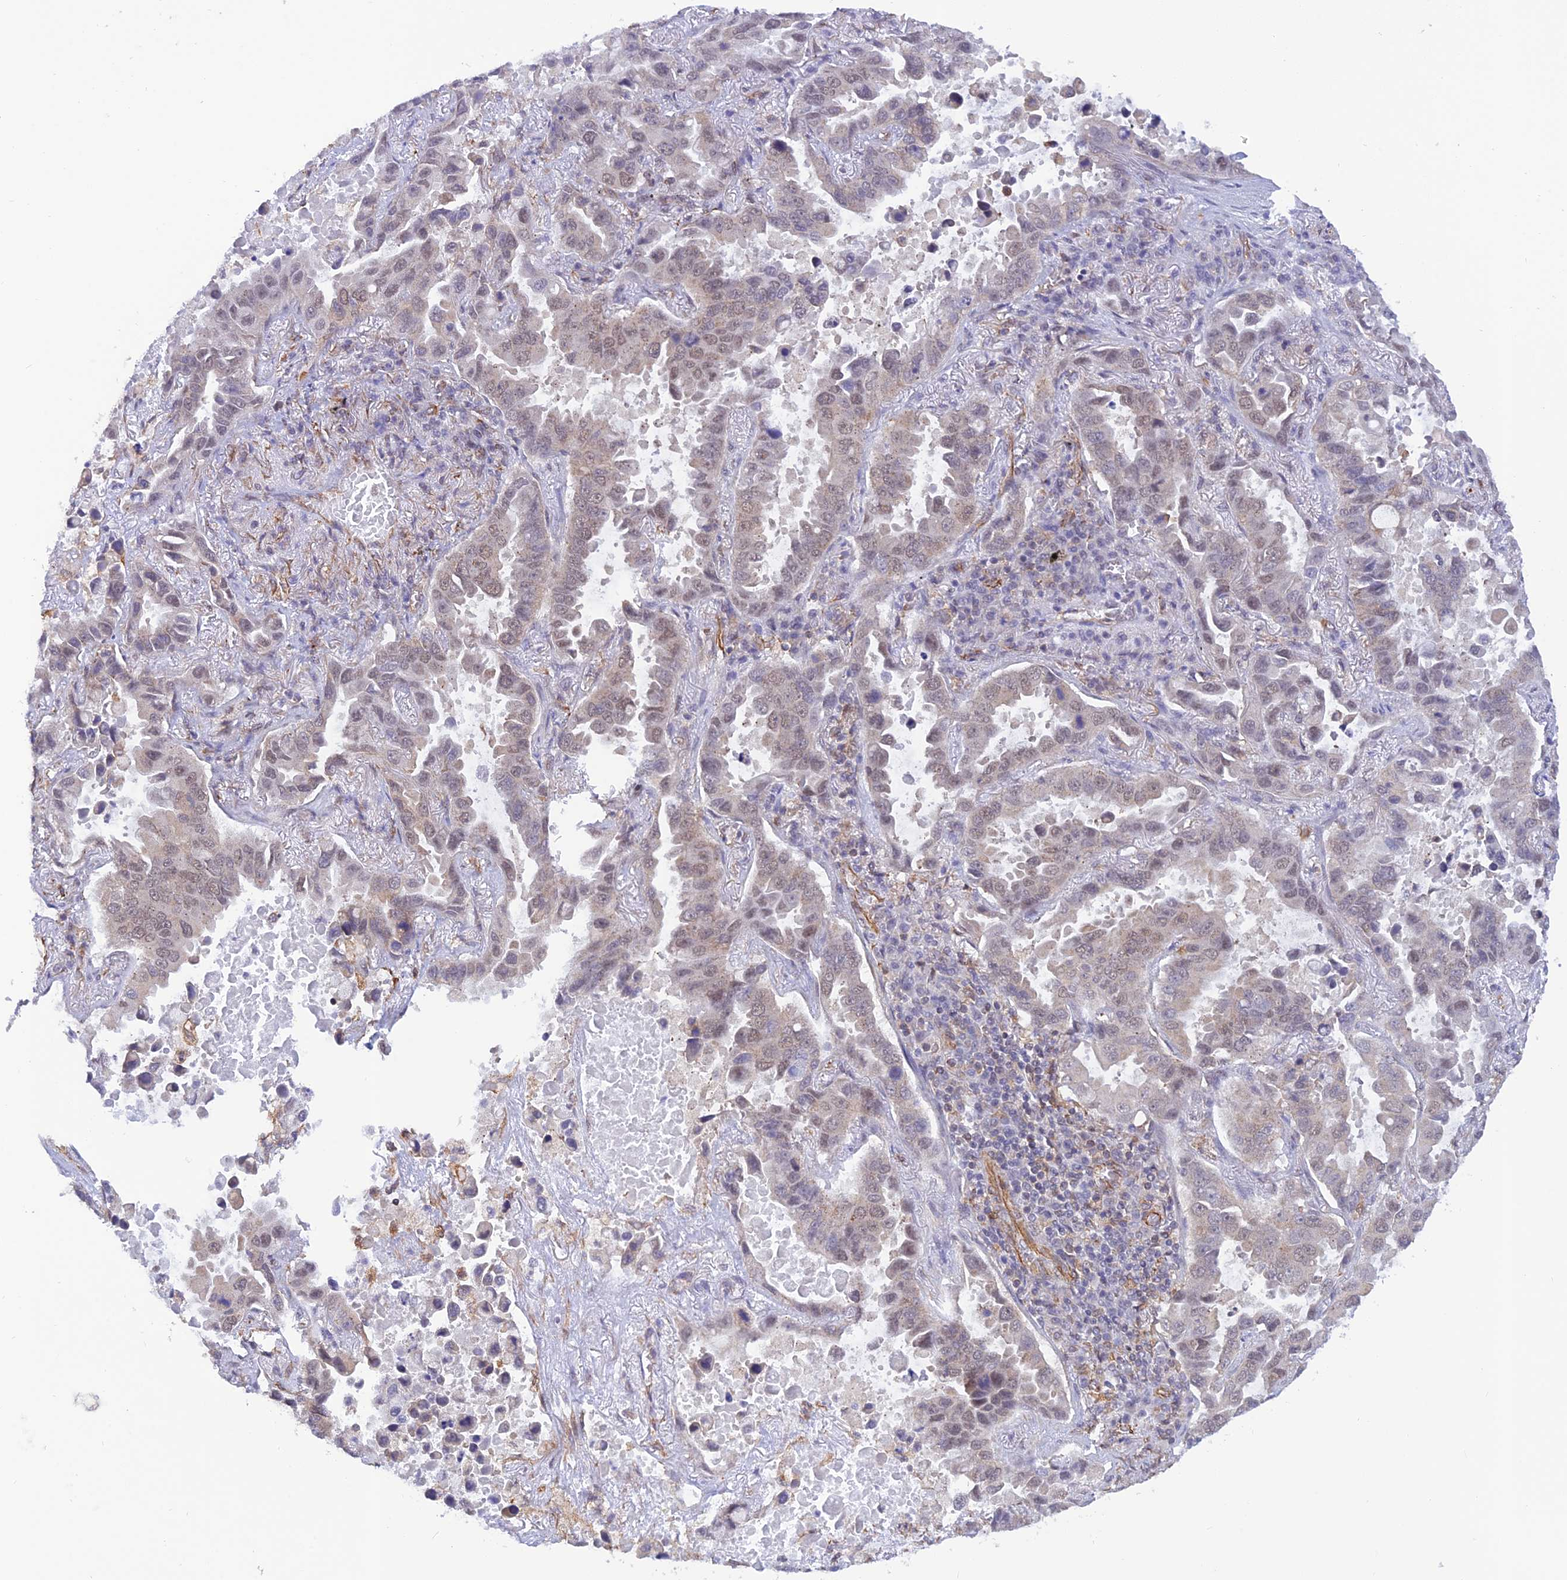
{"staining": {"intensity": "weak", "quantity": "25%-75%", "location": "nuclear"}, "tissue": "lung cancer", "cell_type": "Tumor cells", "image_type": "cancer", "snomed": [{"axis": "morphology", "description": "Adenocarcinoma, NOS"}, {"axis": "topography", "description": "Lung"}], "caption": "Adenocarcinoma (lung) stained with a brown dye reveals weak nuclear positive staining in about 25%-75% of tumor cells.", "gene": "PAGR1", "patient": {"sex": "male", "age": 64}}